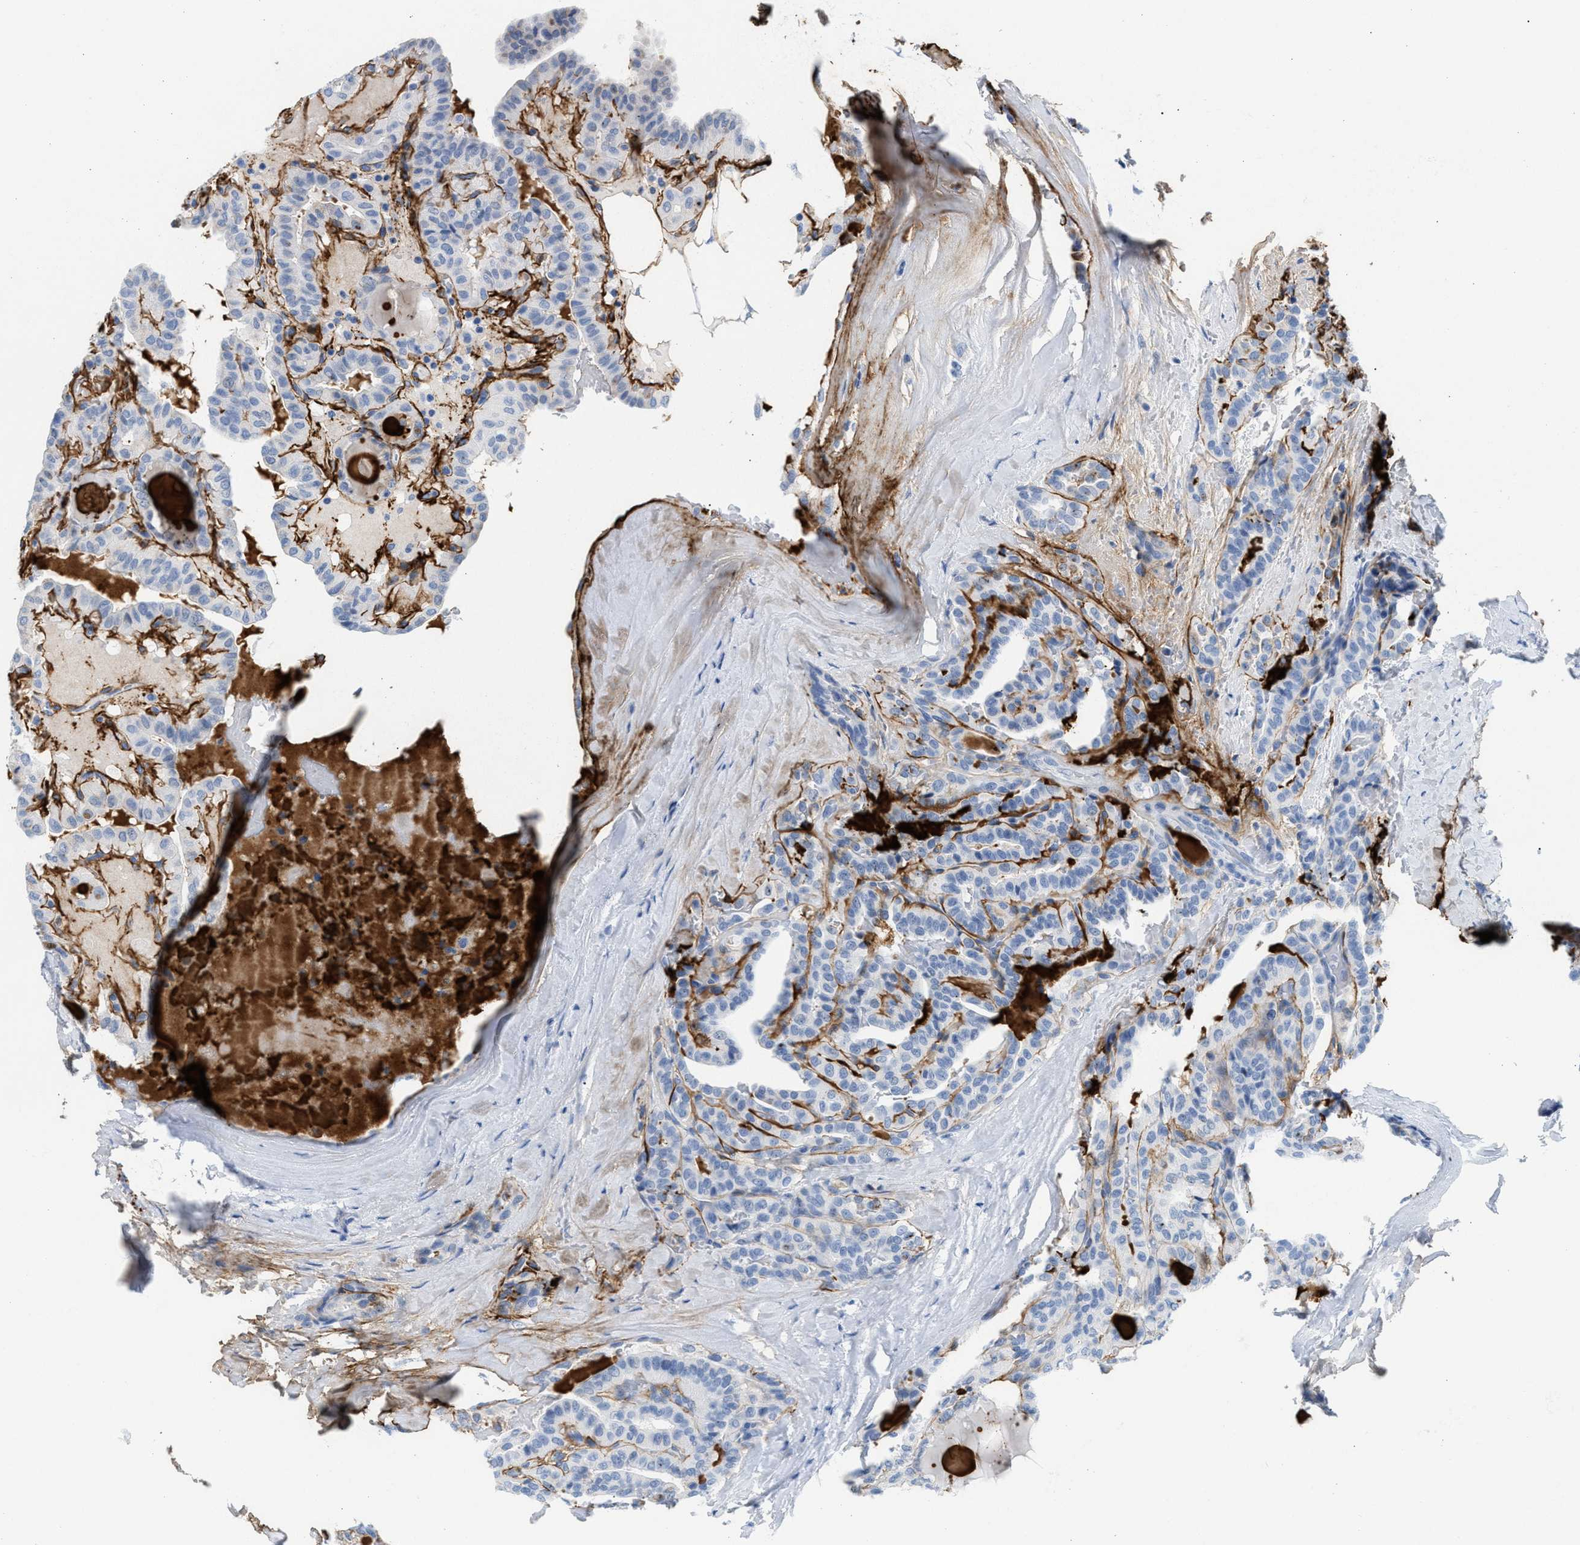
{"staining": {"intensity": "negative", "quantity": "none", "location": "none"}, "tissue": "thyroid cancer", "cell_type": "Tumor cells", "image_type": "cancer", "snomed": [{"axis": "morphology", "description": "Papillary adenocarcinoma, NOS"}, {"axis": "topography", "description": "Thyroid gland"}], "caption": "High magnification brightfield microscopy of papillary adenocarcinoma (thyroid) stained with DAB (3,3'-diaminobenzidine) (brown) and counterstained with hematoxylin (blue): tumor cells show no significant staining.", "gene": "TNR", "patient": {"sex": "male", "age": 77}}